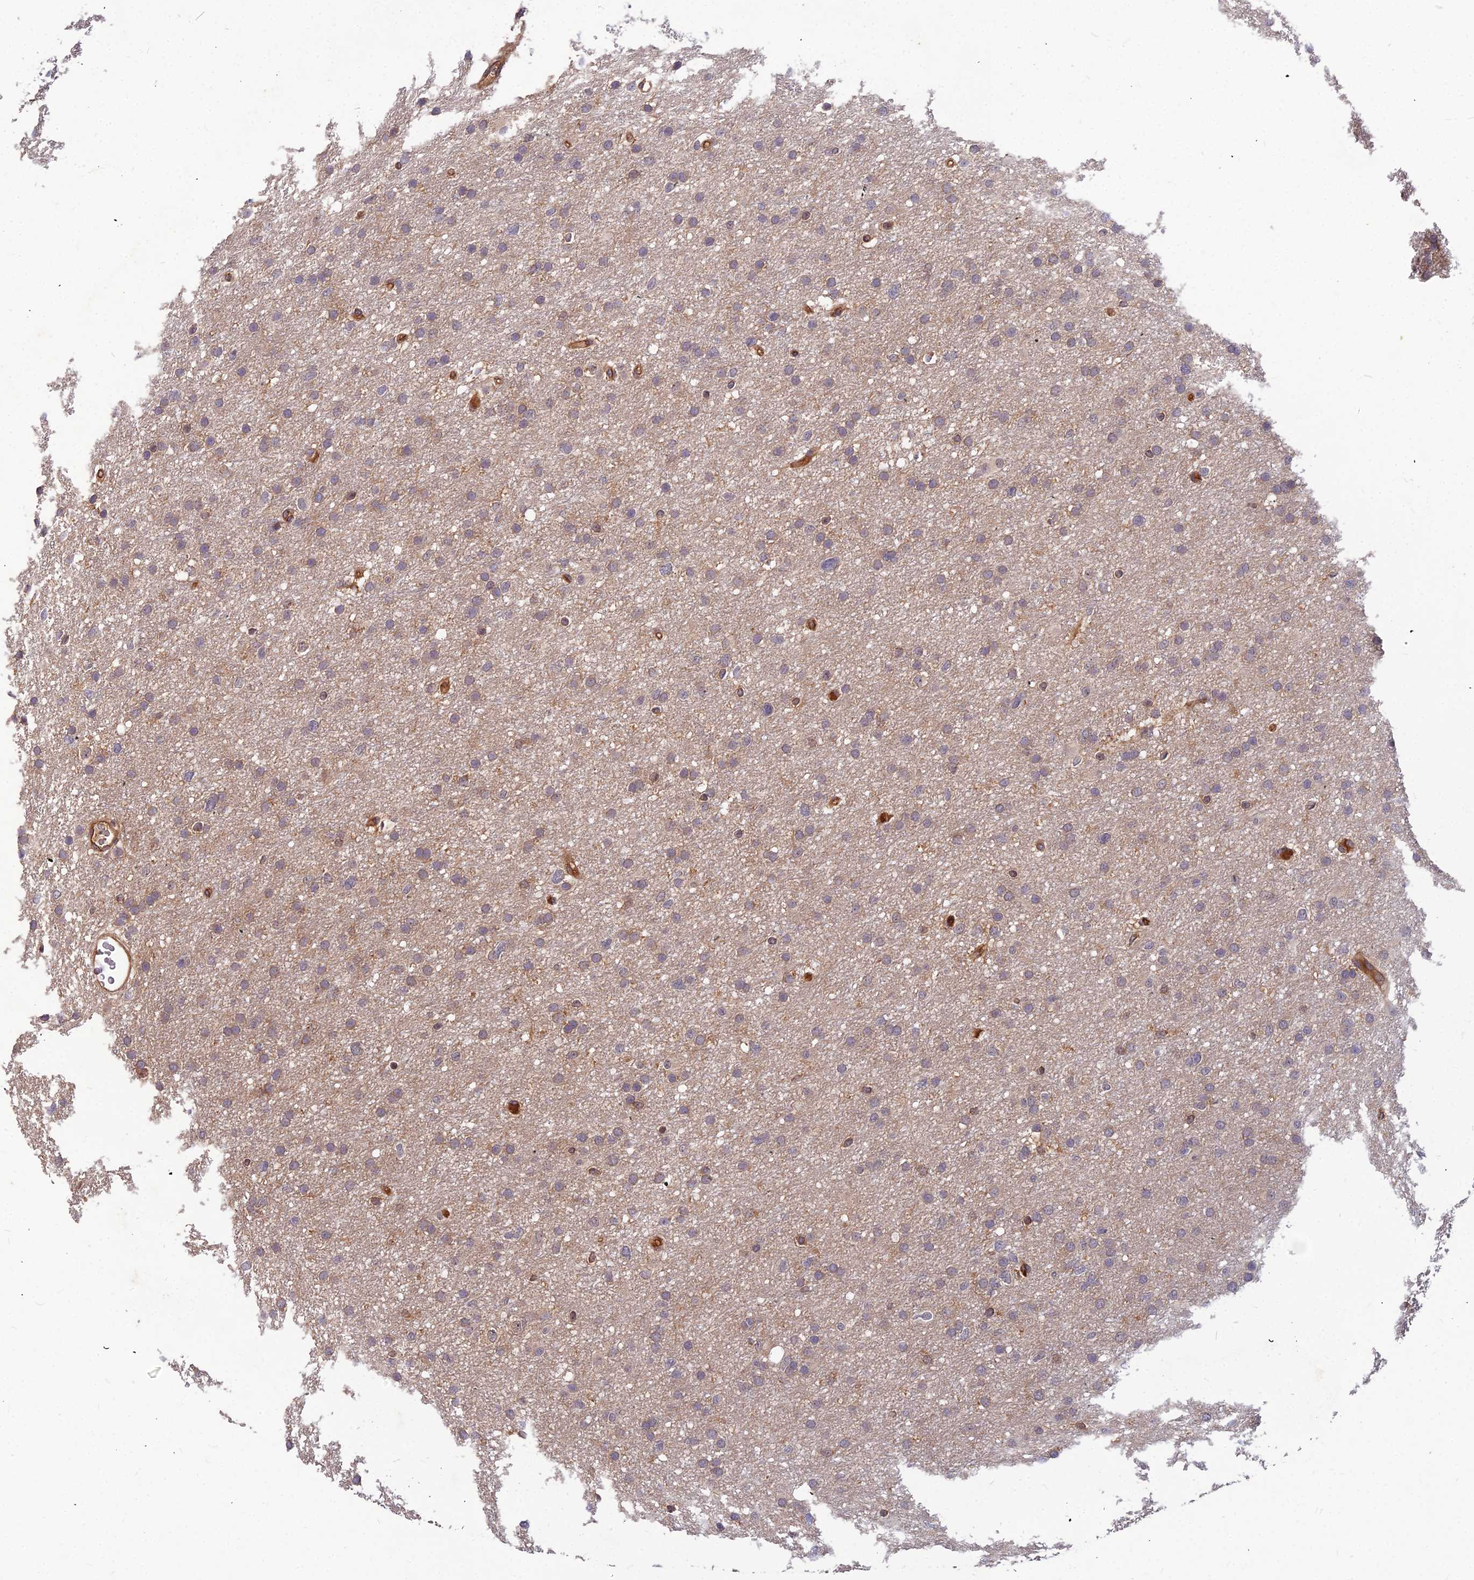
{"staining": {"intensity": "weak", "quantity": "25%-75%", "location": "cytoplasmic/membranous"}, "tissue": "glioma", "cell_type": "Tumor cells", "image_type": "cancer", "snomed": [{"axis": "morphology", "description": "Glioma, malignant, High grade"}, {"axis": "topography", "description": "Cerebral cortex"}], "caption": "Tumor cells display low levels of weak cytoplasmic/membranous expression in about 25%-75% of cells in high-grade glioma (malignant). (Brightfield microscopy of DAB IHC at high magnification).", "gene": "ZNF467", "patient": {"sex": "female", "age": 36}}